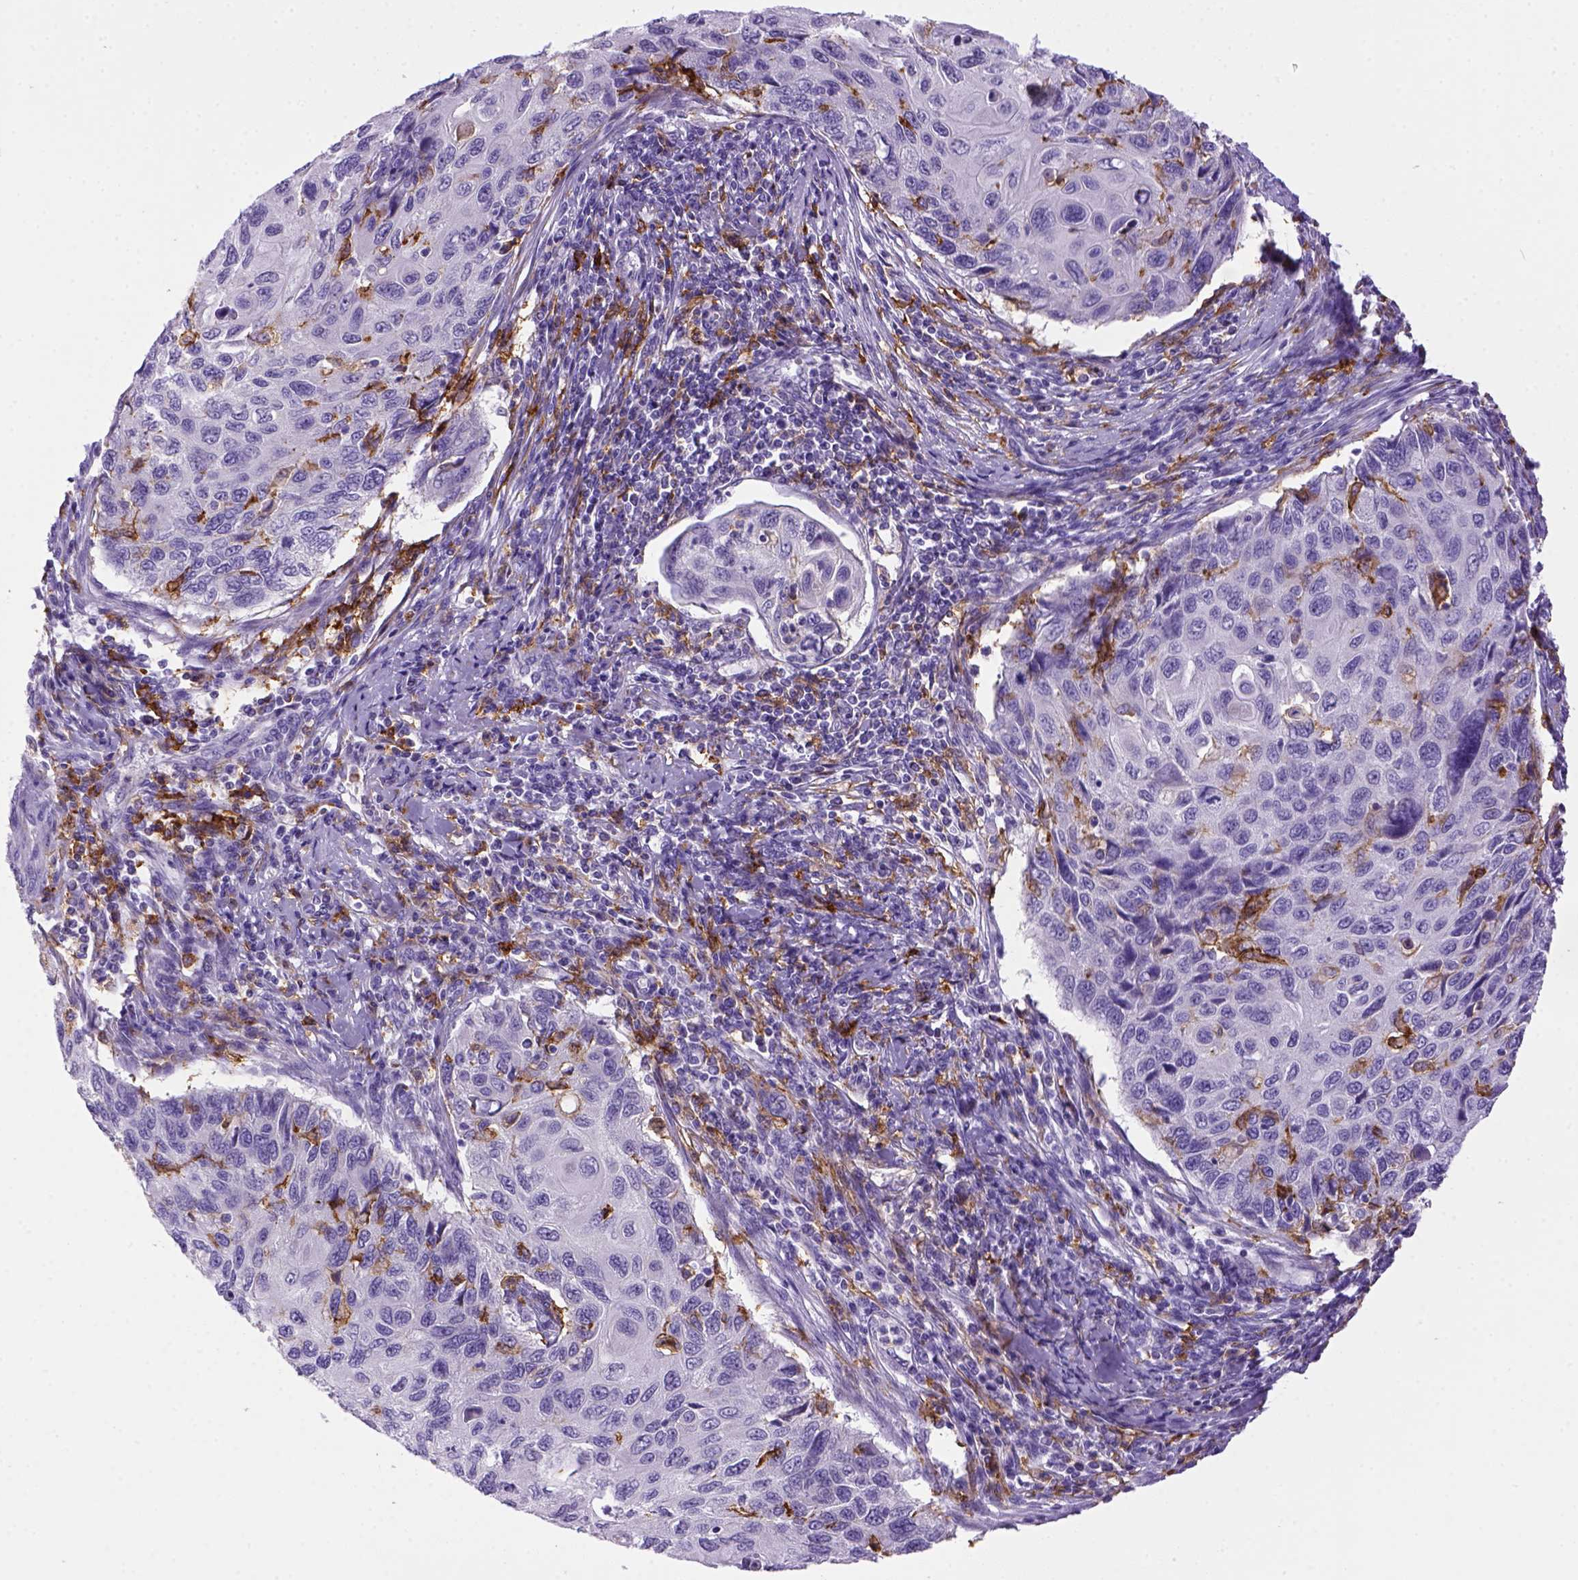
{"staining": {"intensity": "negative", "quantity": "none", "location": "none"}, "tissue": "cervical cancer", "cell_type": "Tumor cells", "image_type": "cancer", "snomed": [{"axis": "morphology", "description": "Squamous cell carcinoma, NOS"}, {"axis": "topography", "description": "Cervix"}], "caption": "Immunohistochemistry histopathology image of neoplastic tissue: human cervical cancer stained with DAB exhibits no significant protein staining in tumor cells. (DAB immunohistochemistry visualized using brightfield microscopy, high magnification).", "gene": "CD14", "patient": {"sex": "female", "age": 70}}